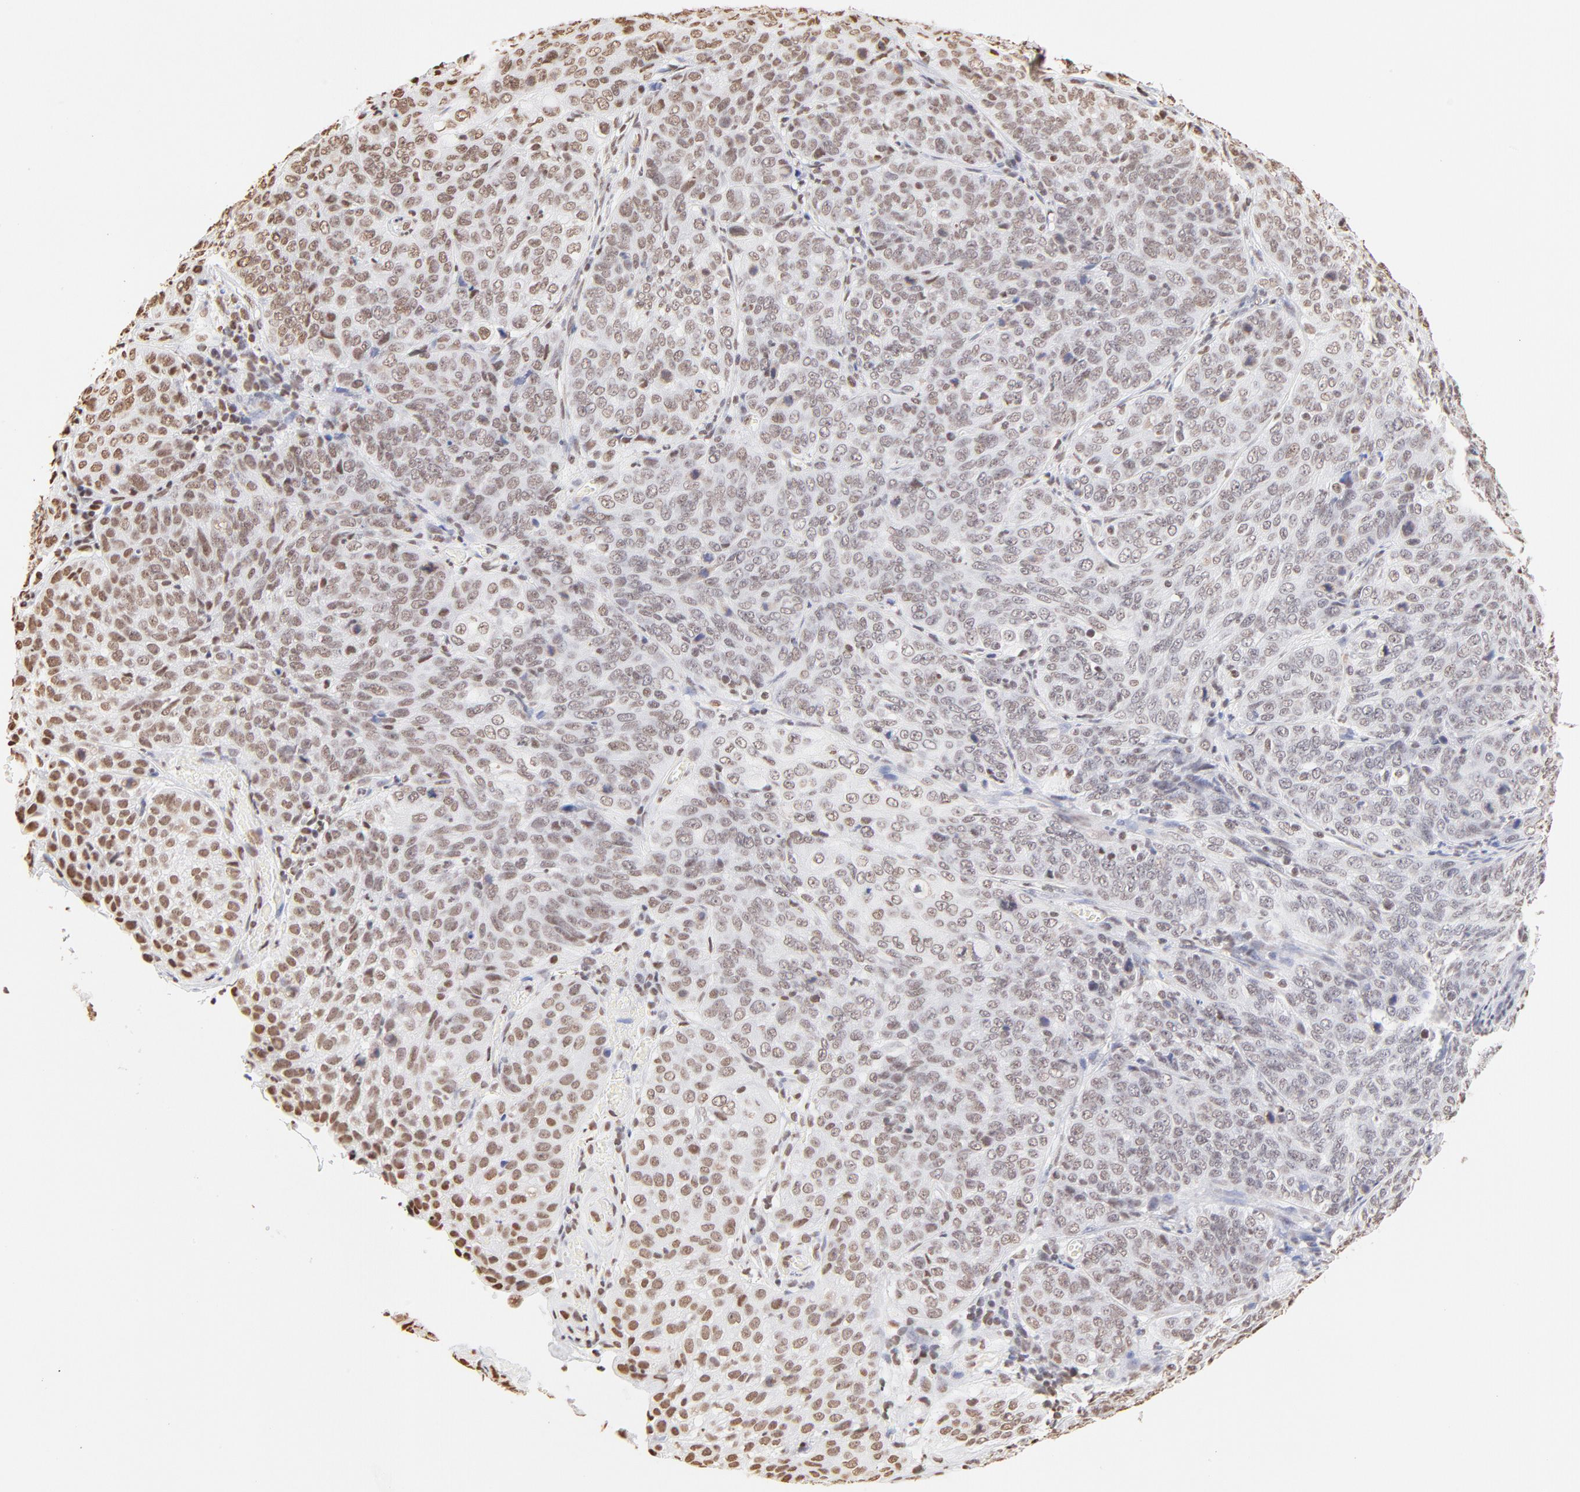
{"staining": {"intensity": "moderate", "quantity": "25%-75%", "location": "nuclear"}, "tissue": "cervical cancer", "cell_type": "Tumor cells", "image_type": "cancer", "snomed": [{"axis": "morphology", "description": "Squamous cell carcinoma, NOS"}, {"axis": "topography", "description": "Cervix"}], "caption": "Immunohistochemistry staining of cervical cancer, which displays medium levels of moderate nuclear expression in approximately 25%-75% of tumor cells indicating moderate nuclear protein positivity. The staining was performed using DAB (brown) for protein detection and nuclei were counterstained in hematoxylin (blue).", "gene": "ZNF540", "patient": {"sex": "female", "age": 38}}